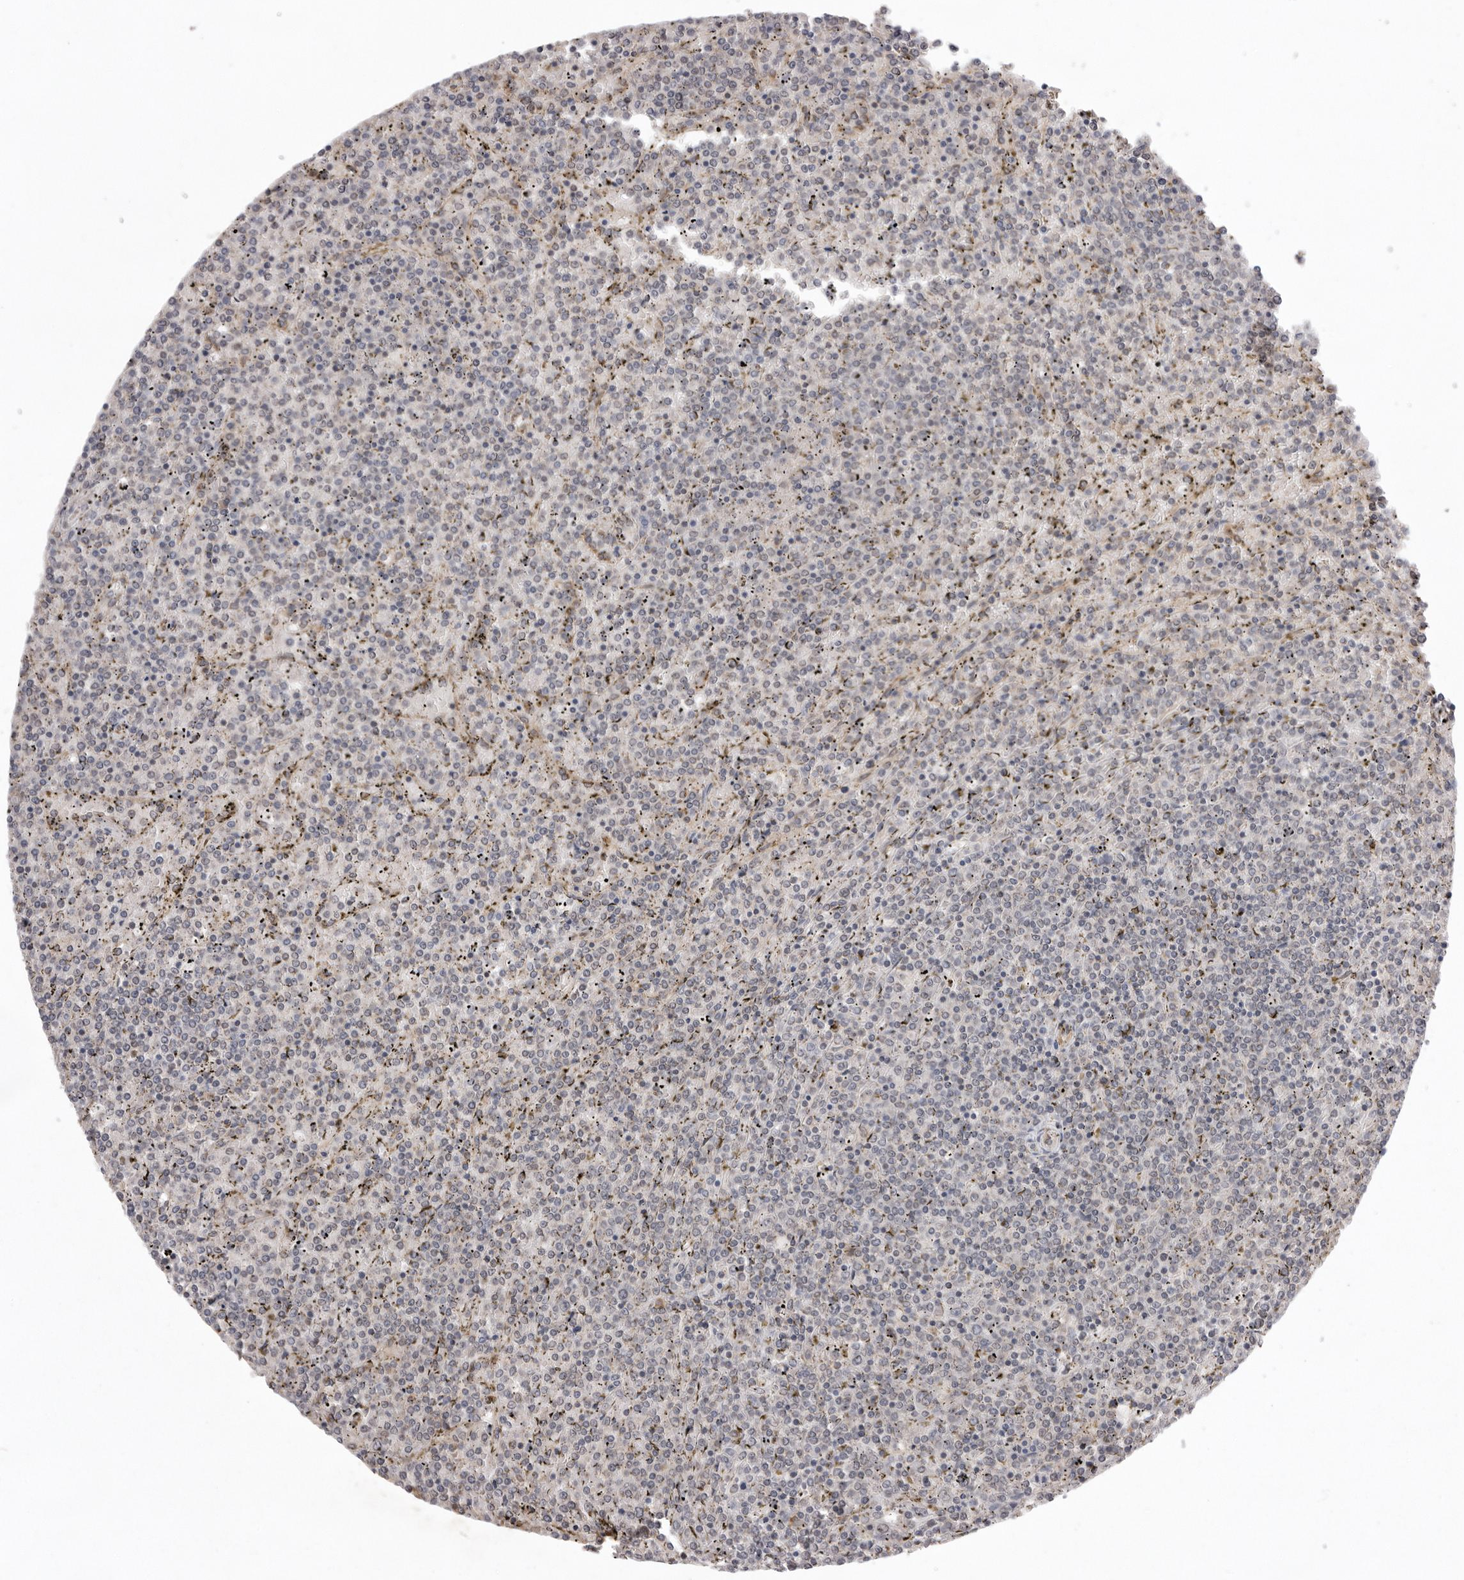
{"staining": {"intensity": "negative", "quantity": "none", "location": "none"}, "tissue": "lymphoma", "cell_type": "Tumor cells", "image_type": "cancer", "snomed": [{"axis": "morphology", "description": "Malignant lymphoma, non-Hodgkin's type, Low grade"}, {"axis": "topography", "description": "Spleen"}], "caption": "The IHC image has no significant expression in tumor cells of low-grade malignant lymphoma, non-Hodgkin's type tissue.", "gene": "TLR3", "patient": {"sex": "female", "age": 19}}